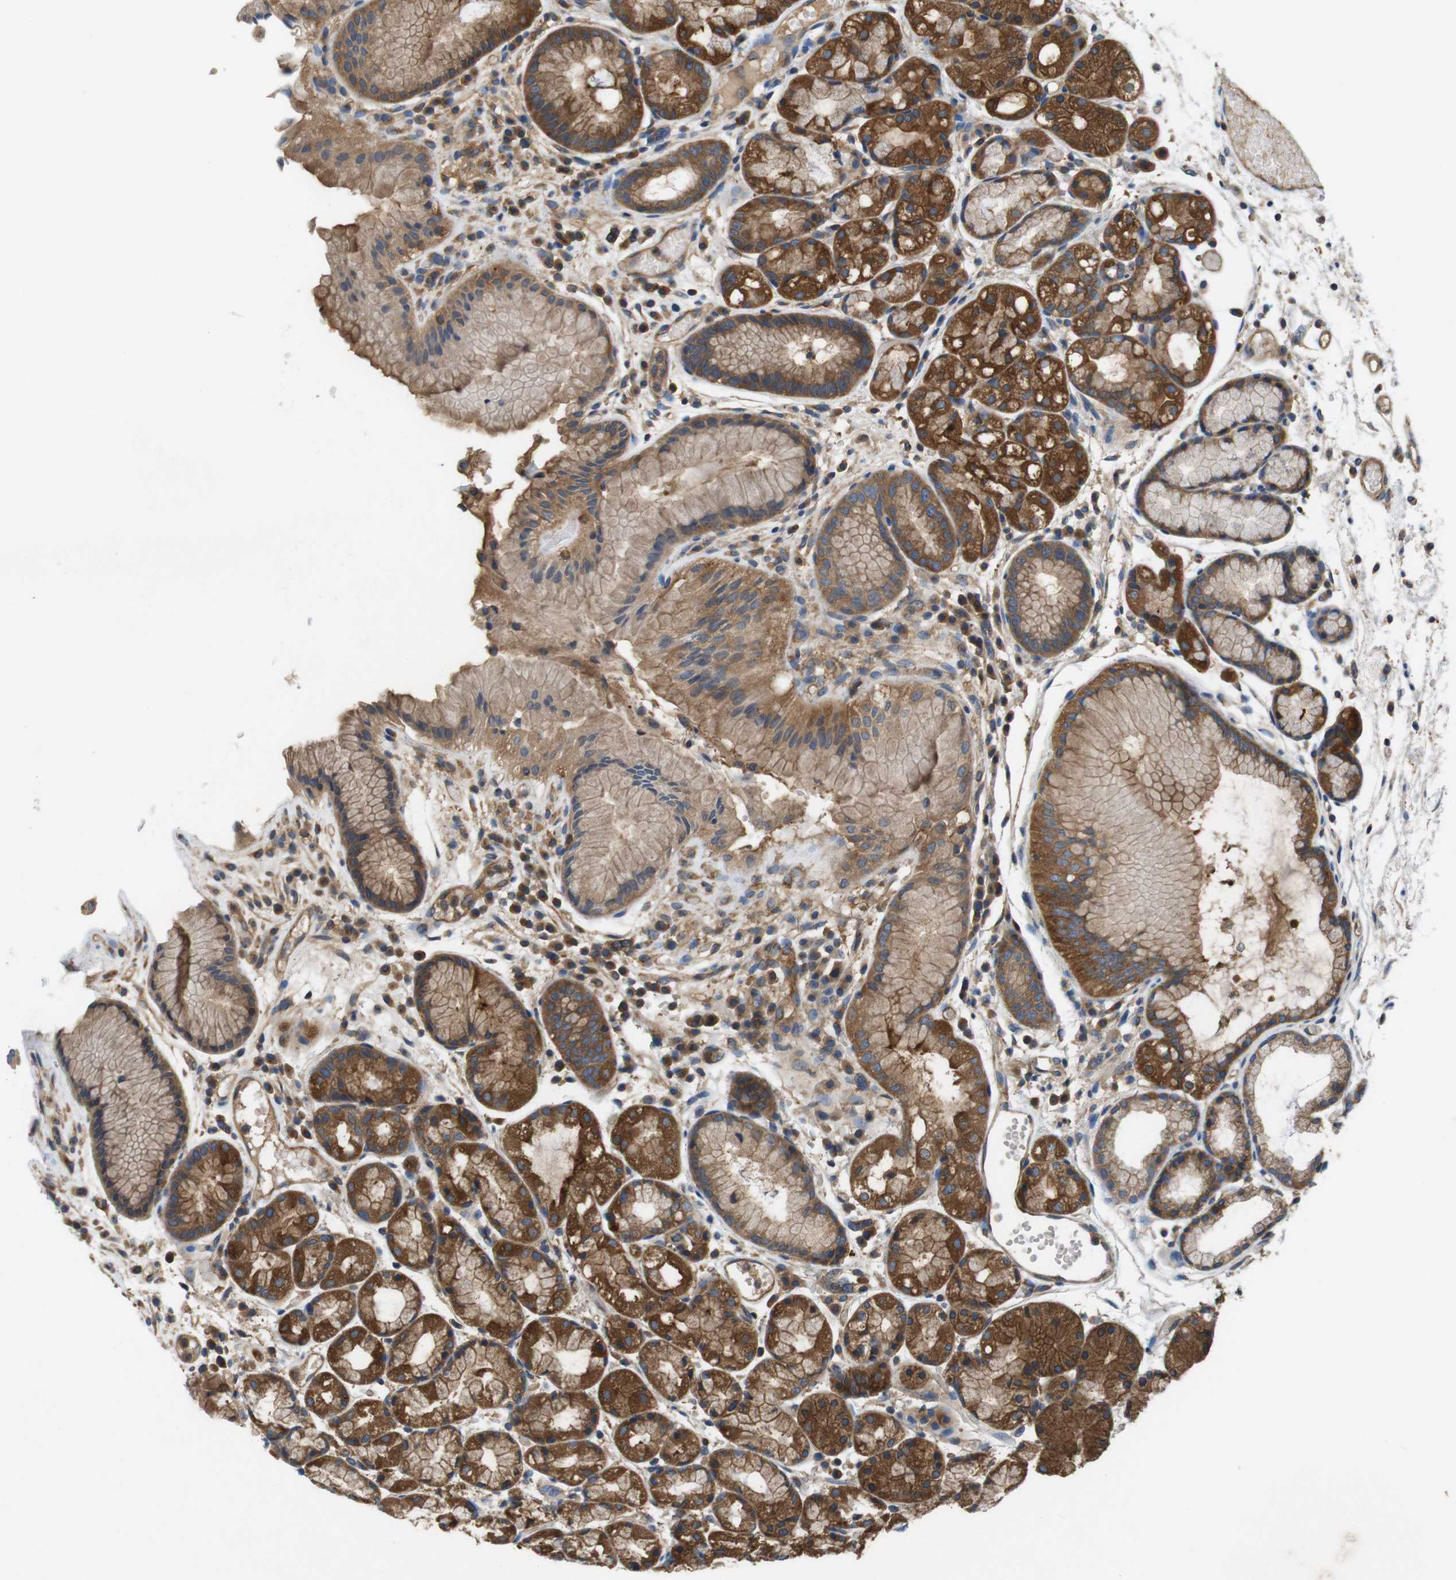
{"staining": {"intensity": "strong", "quantity": ">75%", "location": "cytoplasmic/membranous"}, "tissue": "stomach", "cell_type": "Glandular cells", "image_type": "normal", "snomed": [{"axis": "morphology", "description": "Normal tissue, NOS"}, {"axis": "topography", "description": "Stomach, upper"}], "caption": "Immunohistochemical staining of normal stomach reveals strong cytoplasmic/membranous protein positivity in about >75% of glandular cells. (DAB IHC with brightfield microscopy, high magnification).", "gene": "DCTN1", "patient": {"sex": "male", "age": 72}}